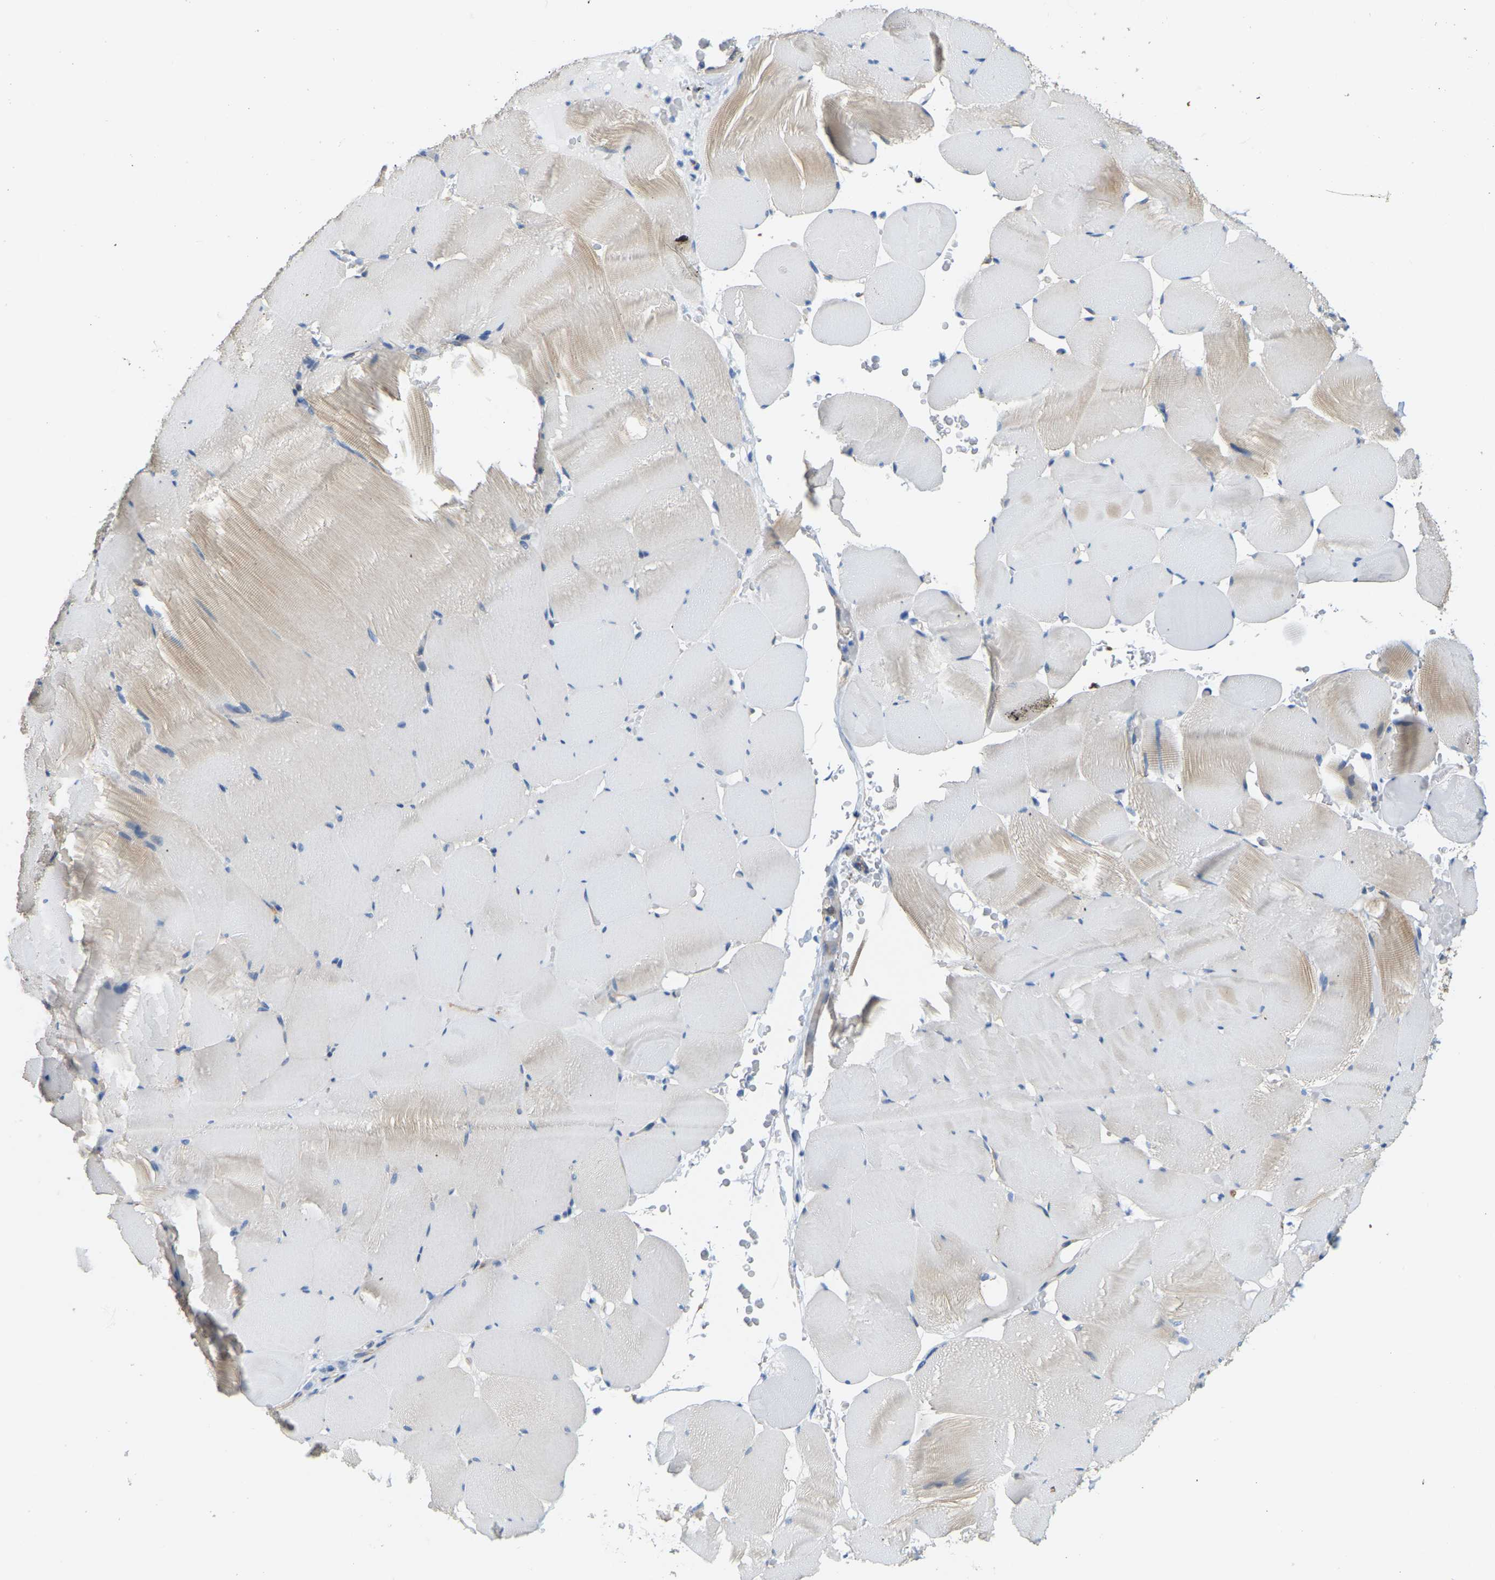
{"staining": {"intensity": "weak", "quantity": "25%-75%", "location": "cytoplasmic/membranous"}, "tissue": "skeletal muscle", "cell_type": "Myocytes", "image_type": "normal", "snomed": [{"axis": "morphology", "description": "Normal tissue, NOS"}, {"axis": "topography", "description": "Skeletal muscle"}], "caption": "An immunohistochemistry (IHC) micrograph of unremarkable tissue is shown. Protein staining in brown highlights weak cytoplasmic/membranous positivity in skeletal muscle within myocytes. (Brightfield microscopy of DAB IHC at high magnification).", "gene": "AHNAK", "patient": {"sex": "male", "age": 62}}